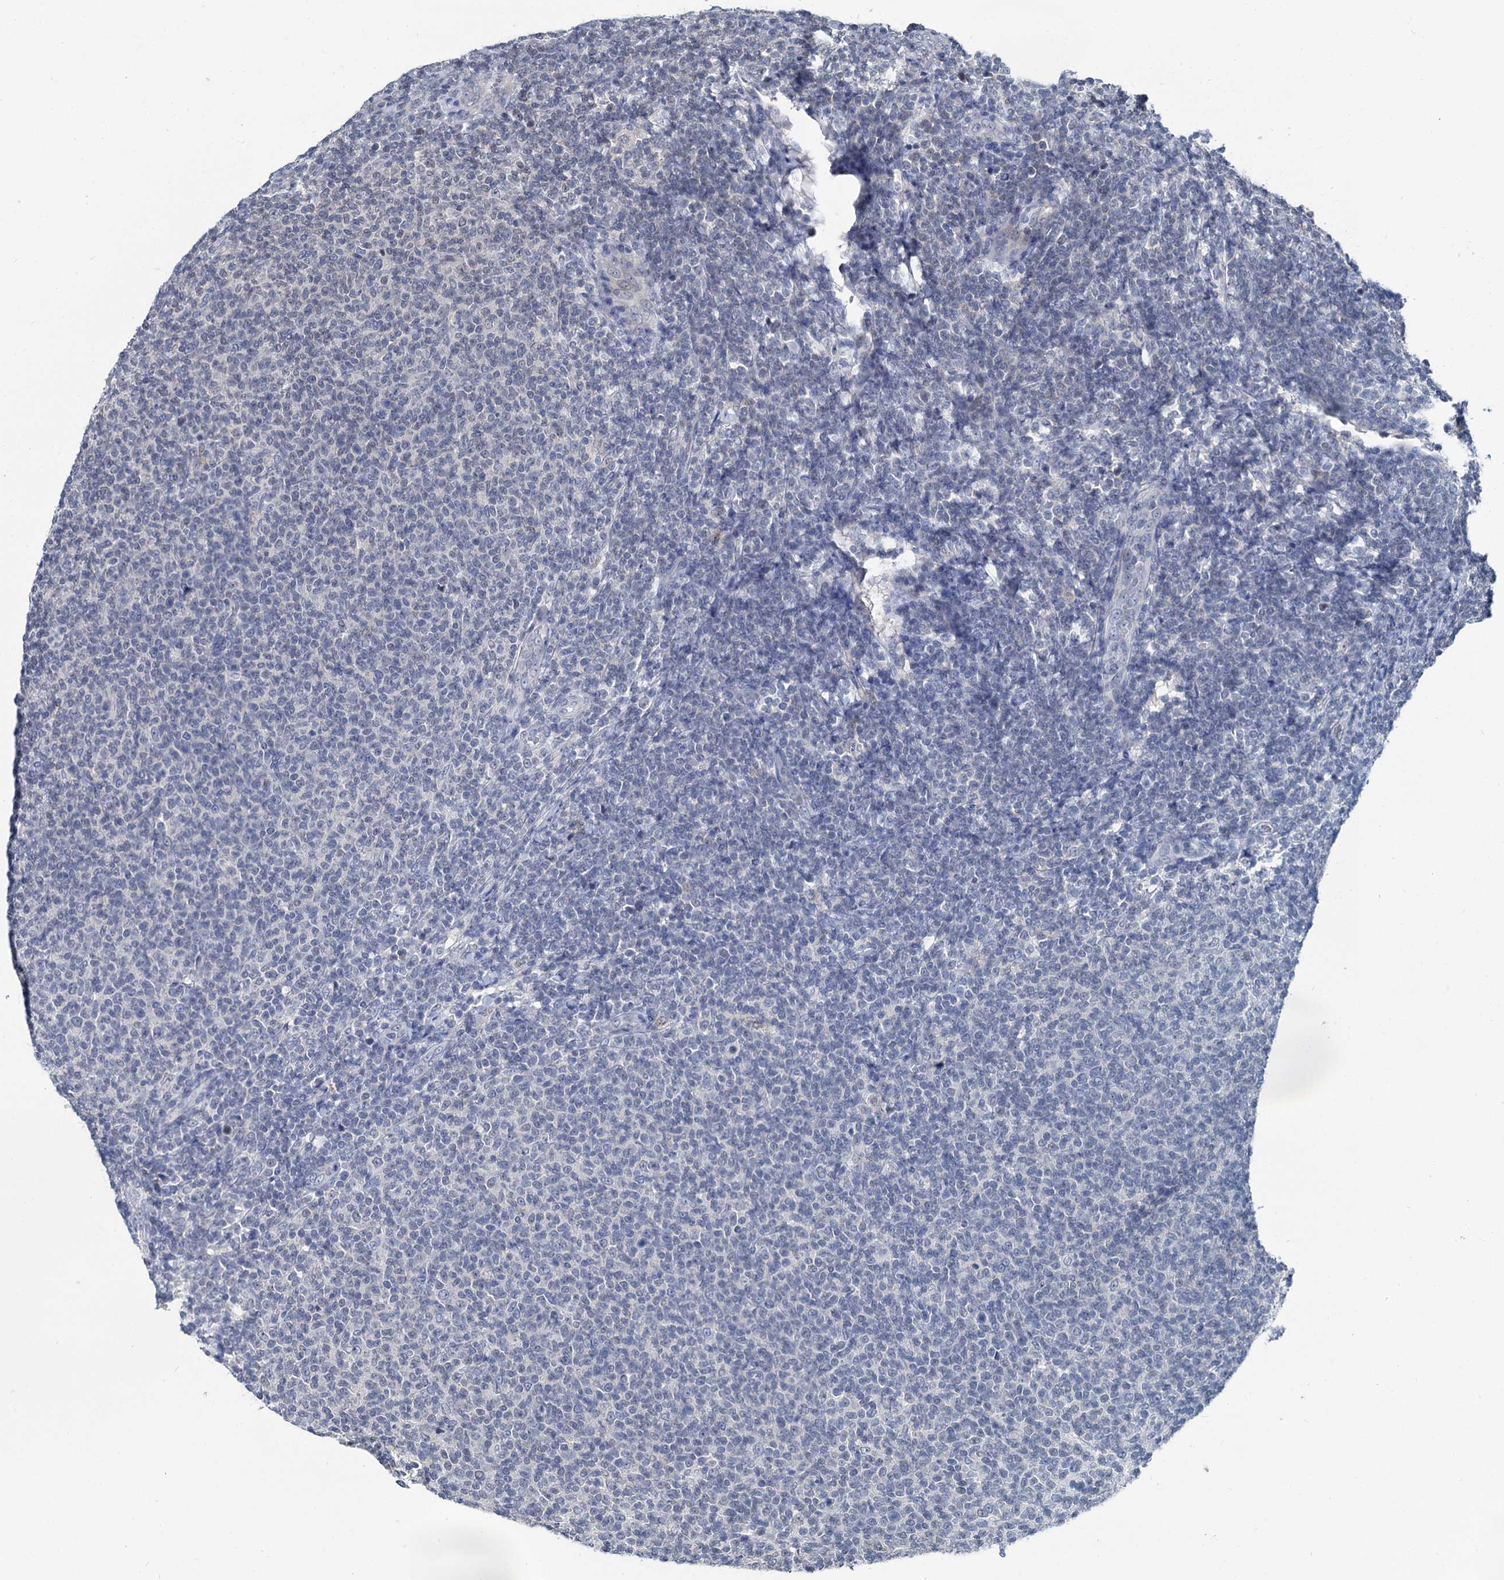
{"staining": {"intensity": "negative", "quantity": "none", "location": "none"}, "tissue": "lymphoma", "cell_type": "Tumor cells", "image_type": "cancer", "snomed": [{"axis": "morphology", "description": "Malignant lymphoma, non-Hodgkin's type, Low grade"}, {"axis": "topography", "description": "Lymph node"}], "caption": "Protein analysis of lymphoma exhibits no significant positivity in tumor cells. Brightfield microscopy of IHC stained with DAB (3,3'-diaminobenzidine) (brown) and hematoxylin (blue), captured at high magnification.", "gene": "MIOX", "patient": {"sex": "male", "age": 66}}